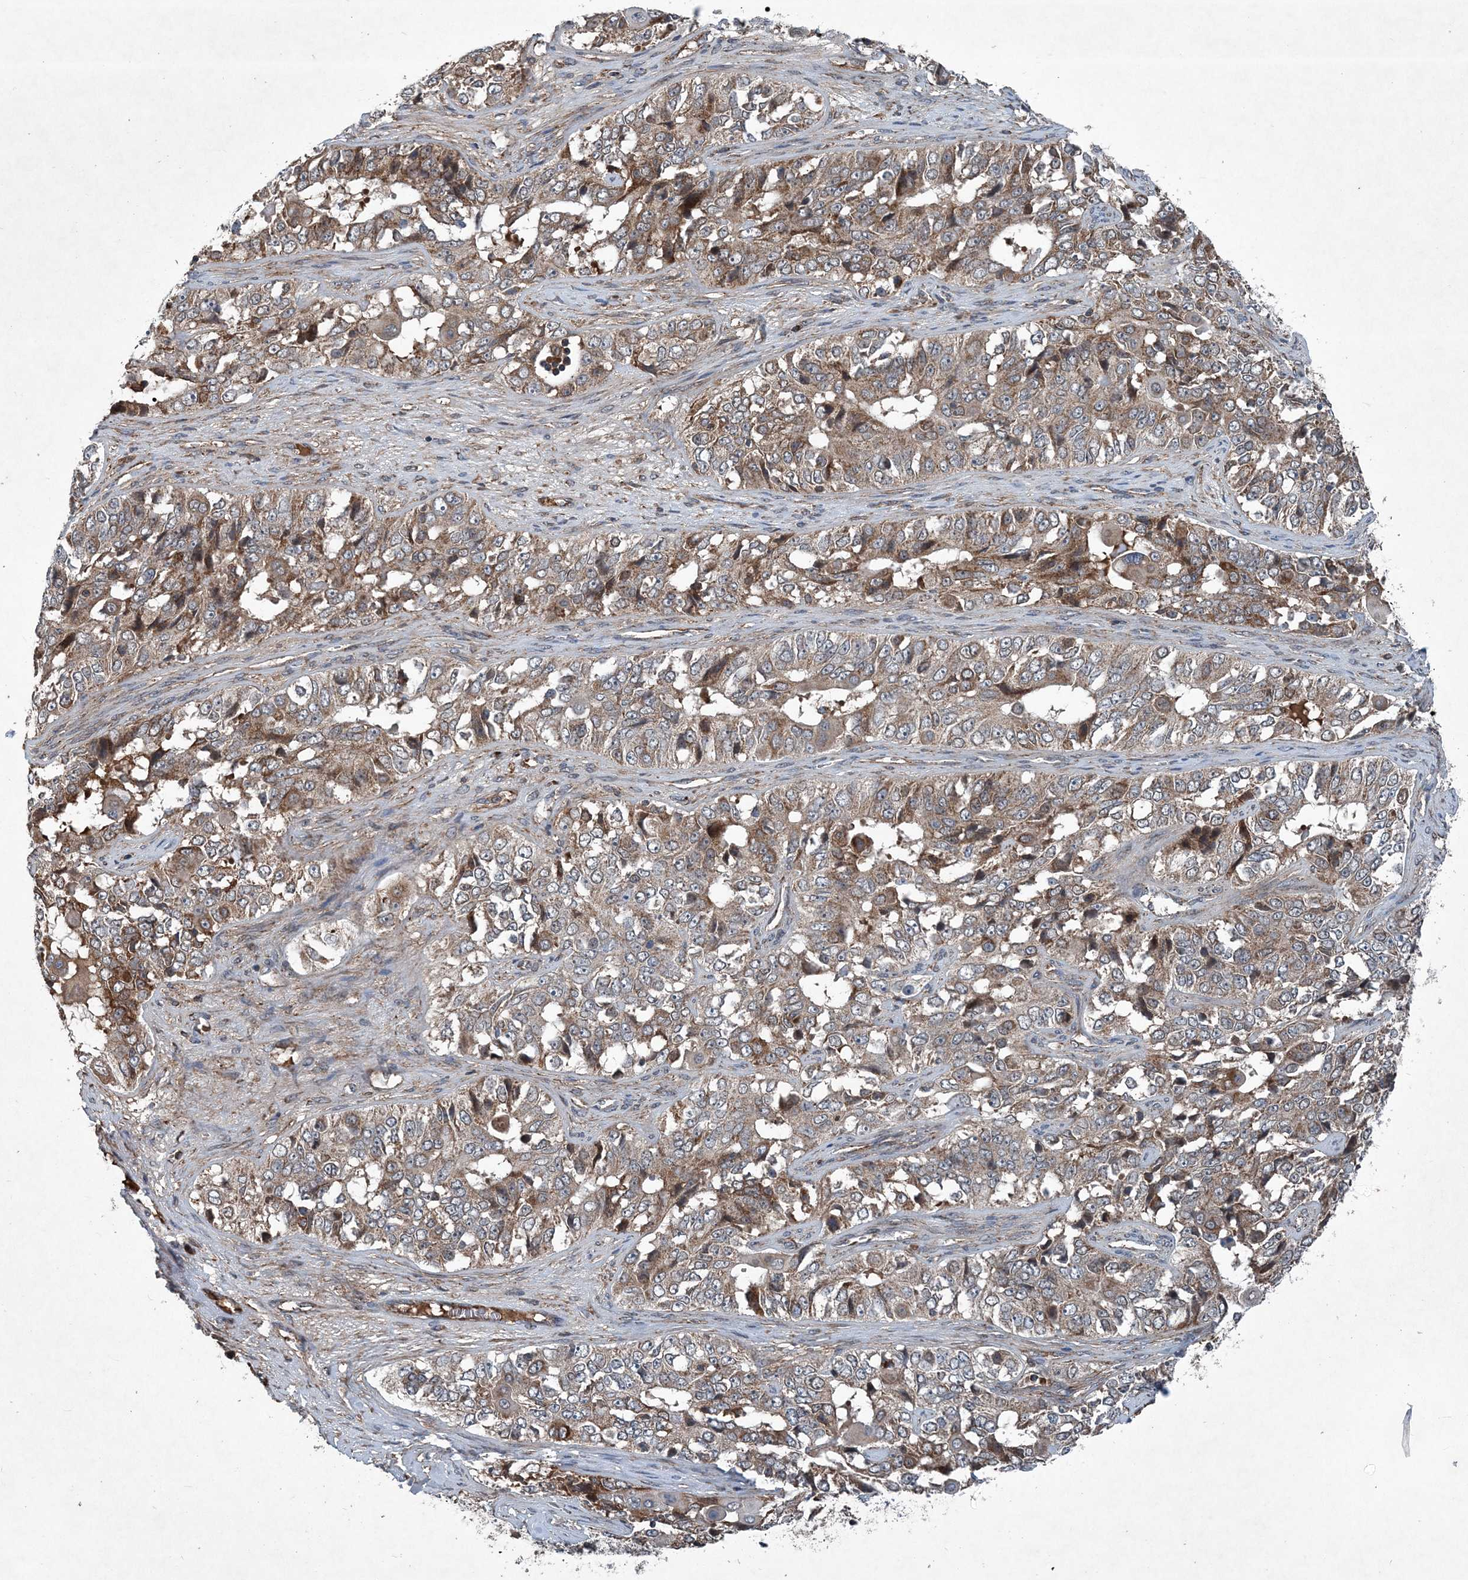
{"staining": {"intensity": "weak", "quantity": ">75%", "location": "cytoplasmic/membranous"}, "tissue": "ovarian cancer", "cell_type": "Tumor cells", "image_type": "cancer", "snomed": [{"axis": "morphology", "description": "Carcinoma, endometroid"}, {"axis": "topography", "description": "Ovary"}], "caption": "An immunohistochemistry (IHC) photomicrograph of neoplastic tissue is shown. Protein staining in brown shows weak cytoplasmic/membranous positivity in ovarian cancer within tumor cells. The staining is performed using DAB (3,3'-diaminobenzidine) brown chromogen to label protein expression. The nuclei are counter-stained blue using hematoxylin.", "gene": "NDUFA2", "patient": {"sex": "female", "age": 51}}